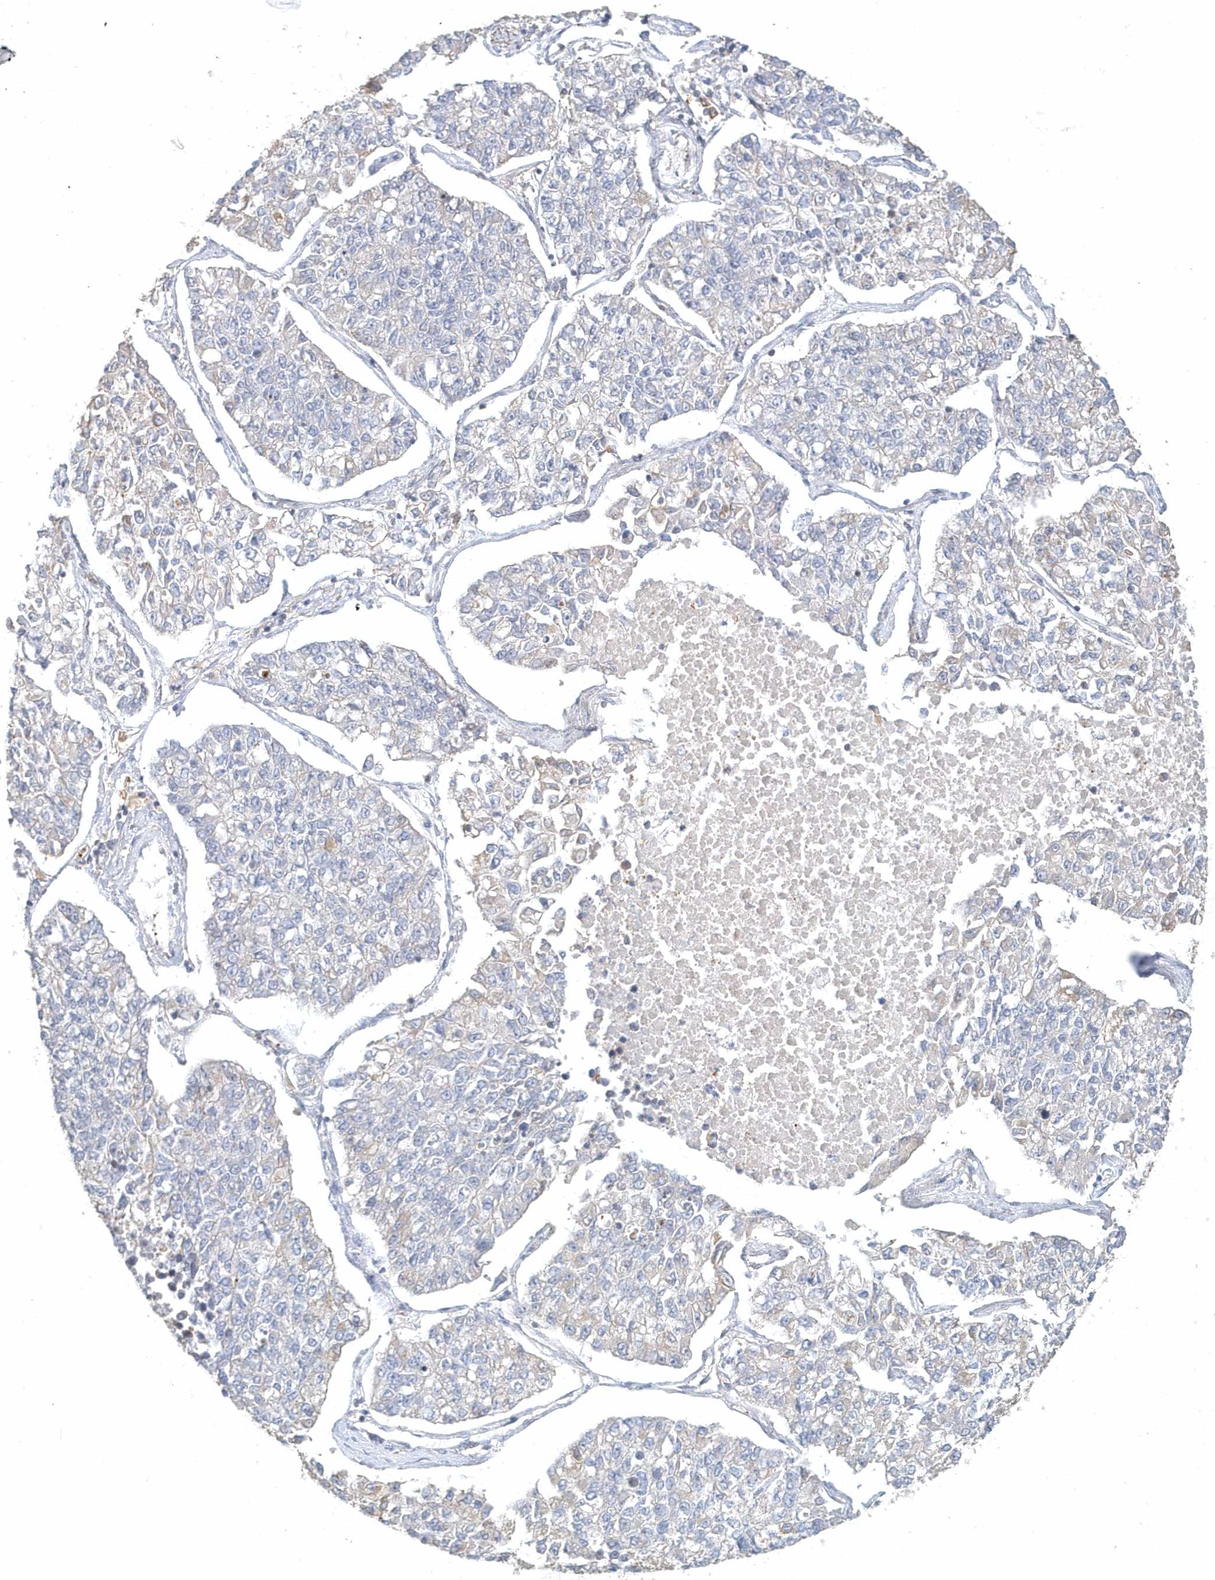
{"staining": {"intensity": "negative", "quantity": "none", "location": "none"}, "tissue": "lung cancer", "cell_type": "Tumor cells", "image_type": "cancer", "snomed": [{"axis": "morphology", "description": "Adenocarcinoma, NOS"}, {"axis": "topography", "description": "Lung"}], "caption": "Tumor cells are negative for protein expression in human lung cancer.", "gene": "MMRN1", "patient": {"sex": "male", "age": 49}}